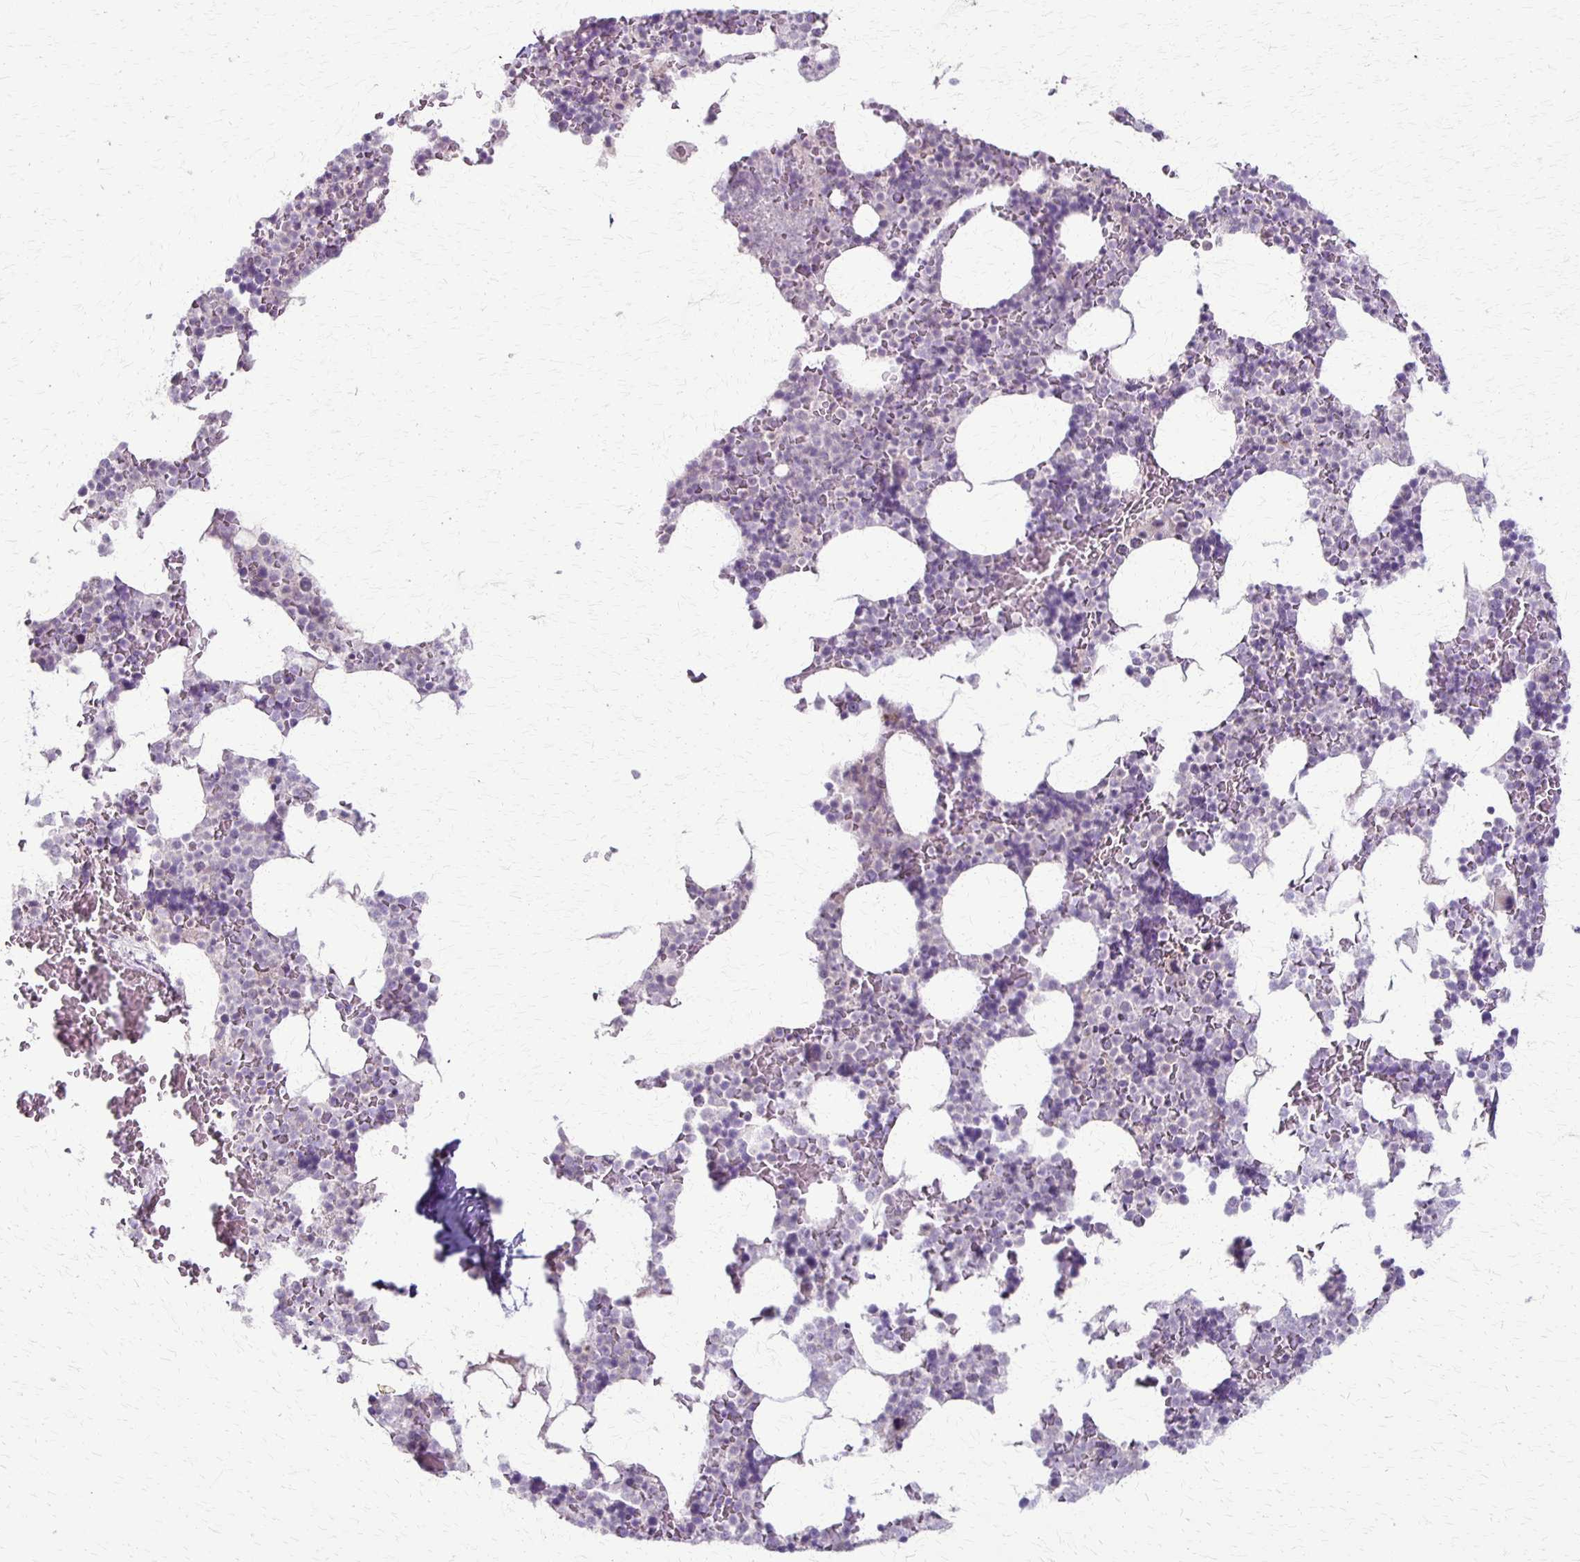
{"staining": {"intensity": "negative", "quantity": "none", "location": "none"}, "tissue": "bone marrow", "cell_type": "Hematopoietic cells", "image_type": "normal", "snomed": [{"axis": "morphology", "description": "Normal tissue, NOS"}, {"axis": "topography", "description": "Bone marrow"}], "caption": "The image shows no significant staining in hematopoietic cells of bone marrow.", "gene": "SLC35E2B", "patient": {"sex": "female", "age": 42}}